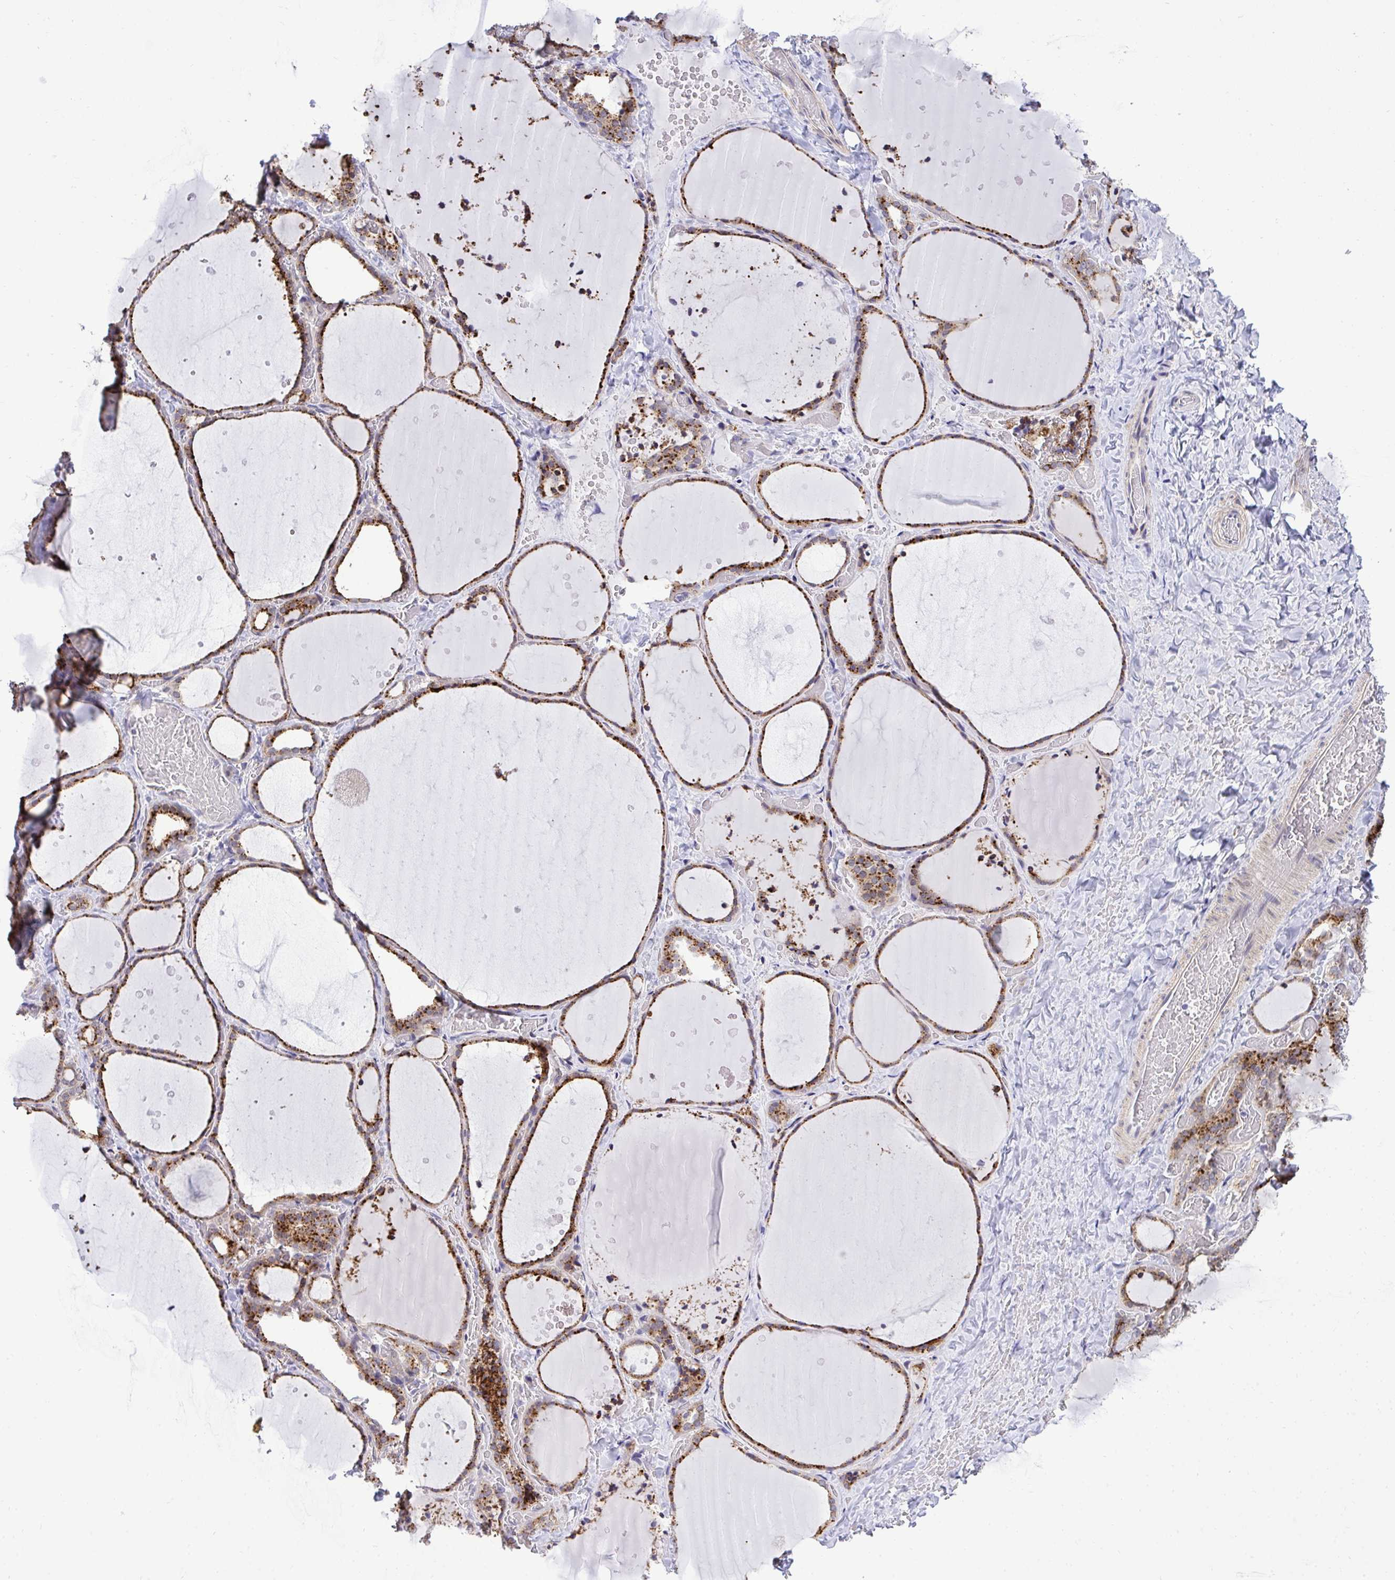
{"staining": {"intensity": "strong", "quantity": ">75%", "location": "cytoplasmic/membranous"}, "tissue": "thyroid gland", "cell_type": "Glandular cells", "image_type": "normal", "snomed": [{"axis": "morphology", "description": "Normal tissue, NOS"}, {"axis": "topography", "description": "Thyroid gland"}], "caption": "Strong cytoplasmic/membranous expression for a protein is identified in approximately >75% of glandular cells of normal thyroid gland using immunohistochemistry (IHC).", "gene": "XAF1", "patient": {"sex": "female", "age": 36}}